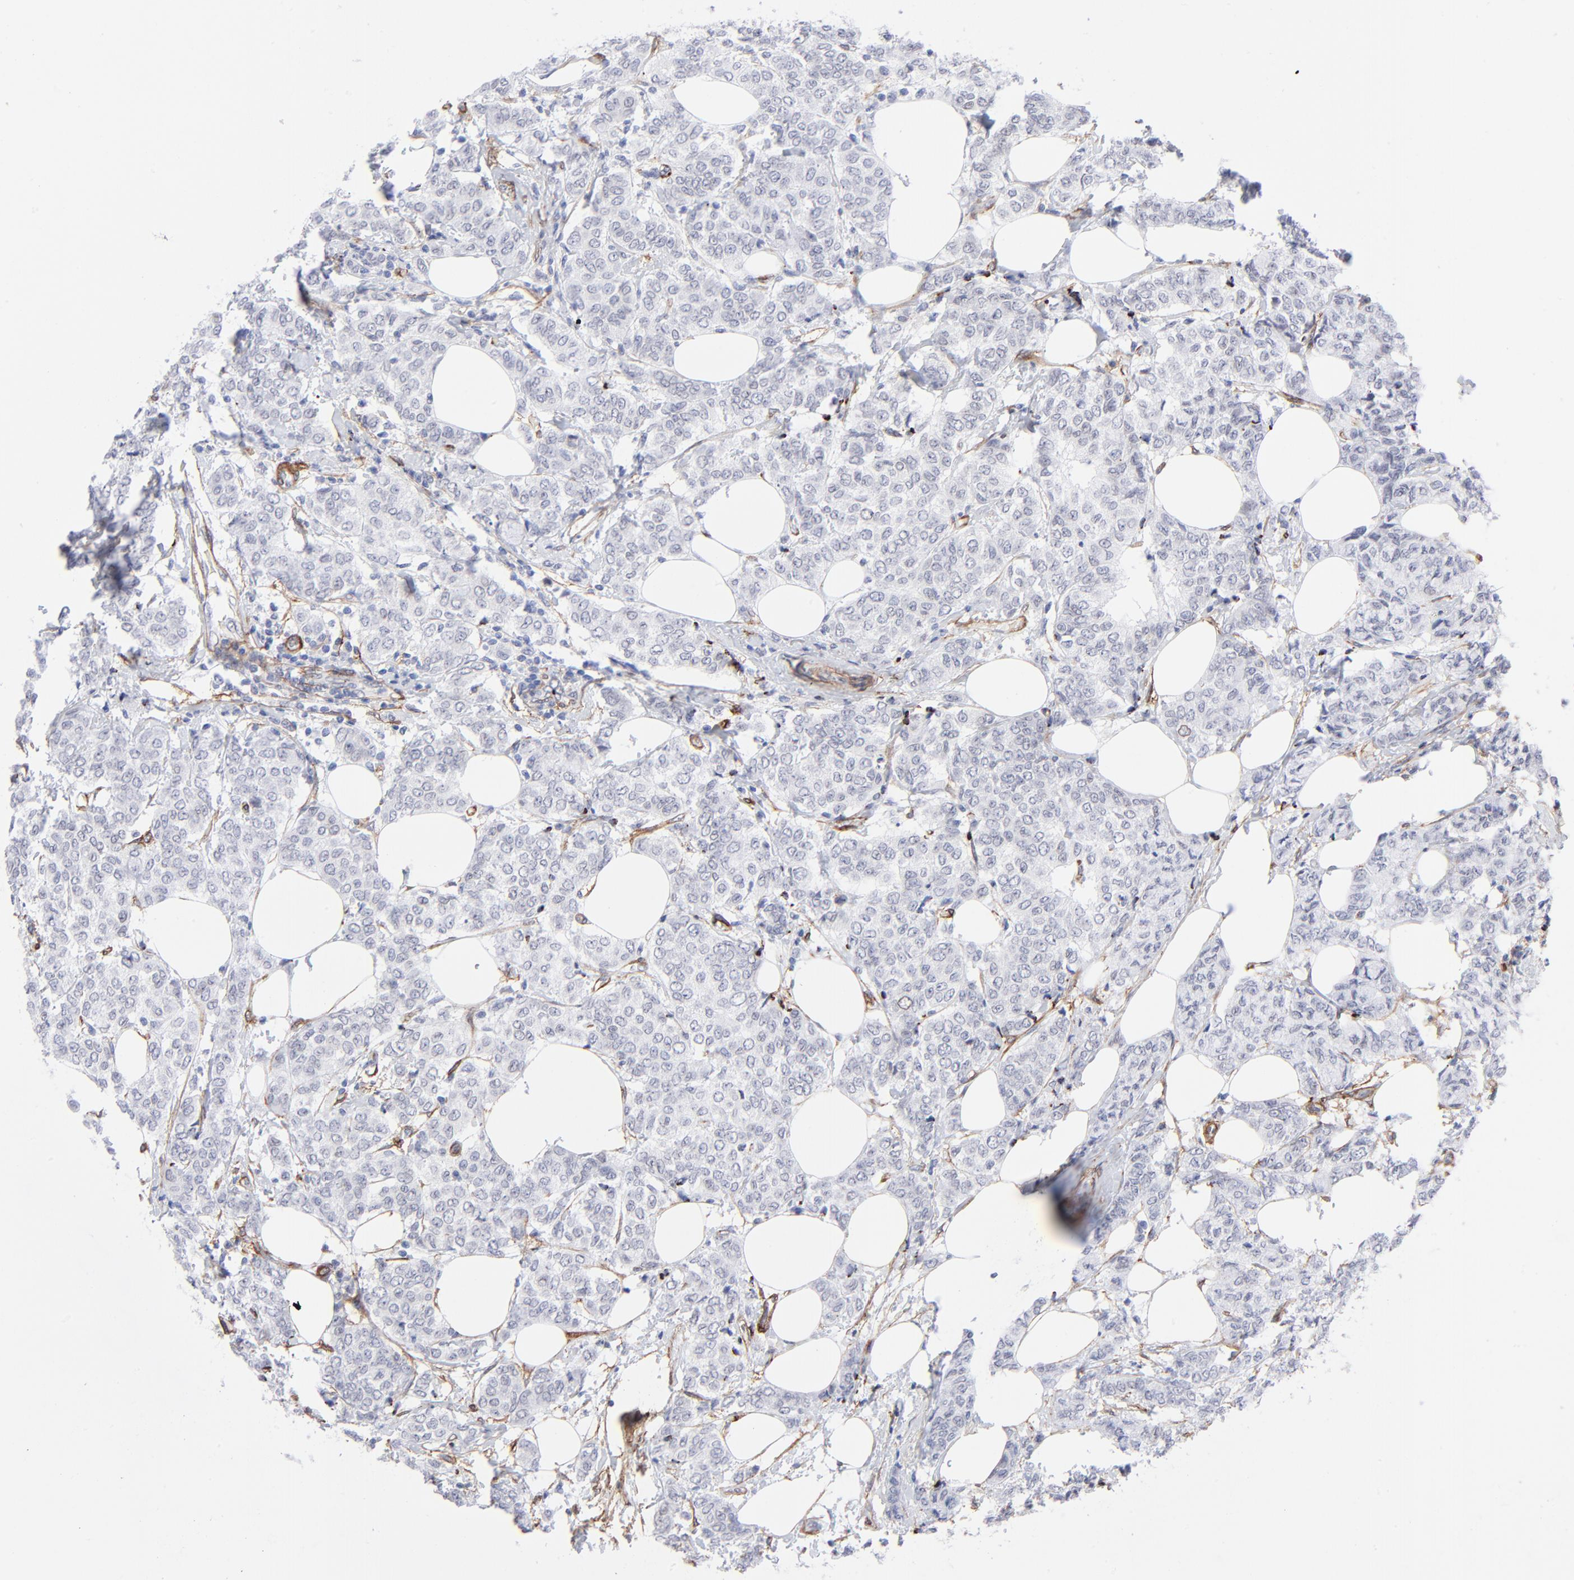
{"staining": {"intensity": "negative", "quantity": "none", "location": "none"}, "tissue": "breast cancer", "cell_type": "Tumor cells", "image_type": "cancer", "snomed": [{"axis": "morphology", "description": "Lobular carcinoma"}, {"axis": "topography", "description": "Breast"}], "caption": "Image shows no significant protein staining in tumor cells of breast cancer (lobular carcinoma).", "gene": "PDGFRB", "patient": {"sex": "female", "age": 60}}